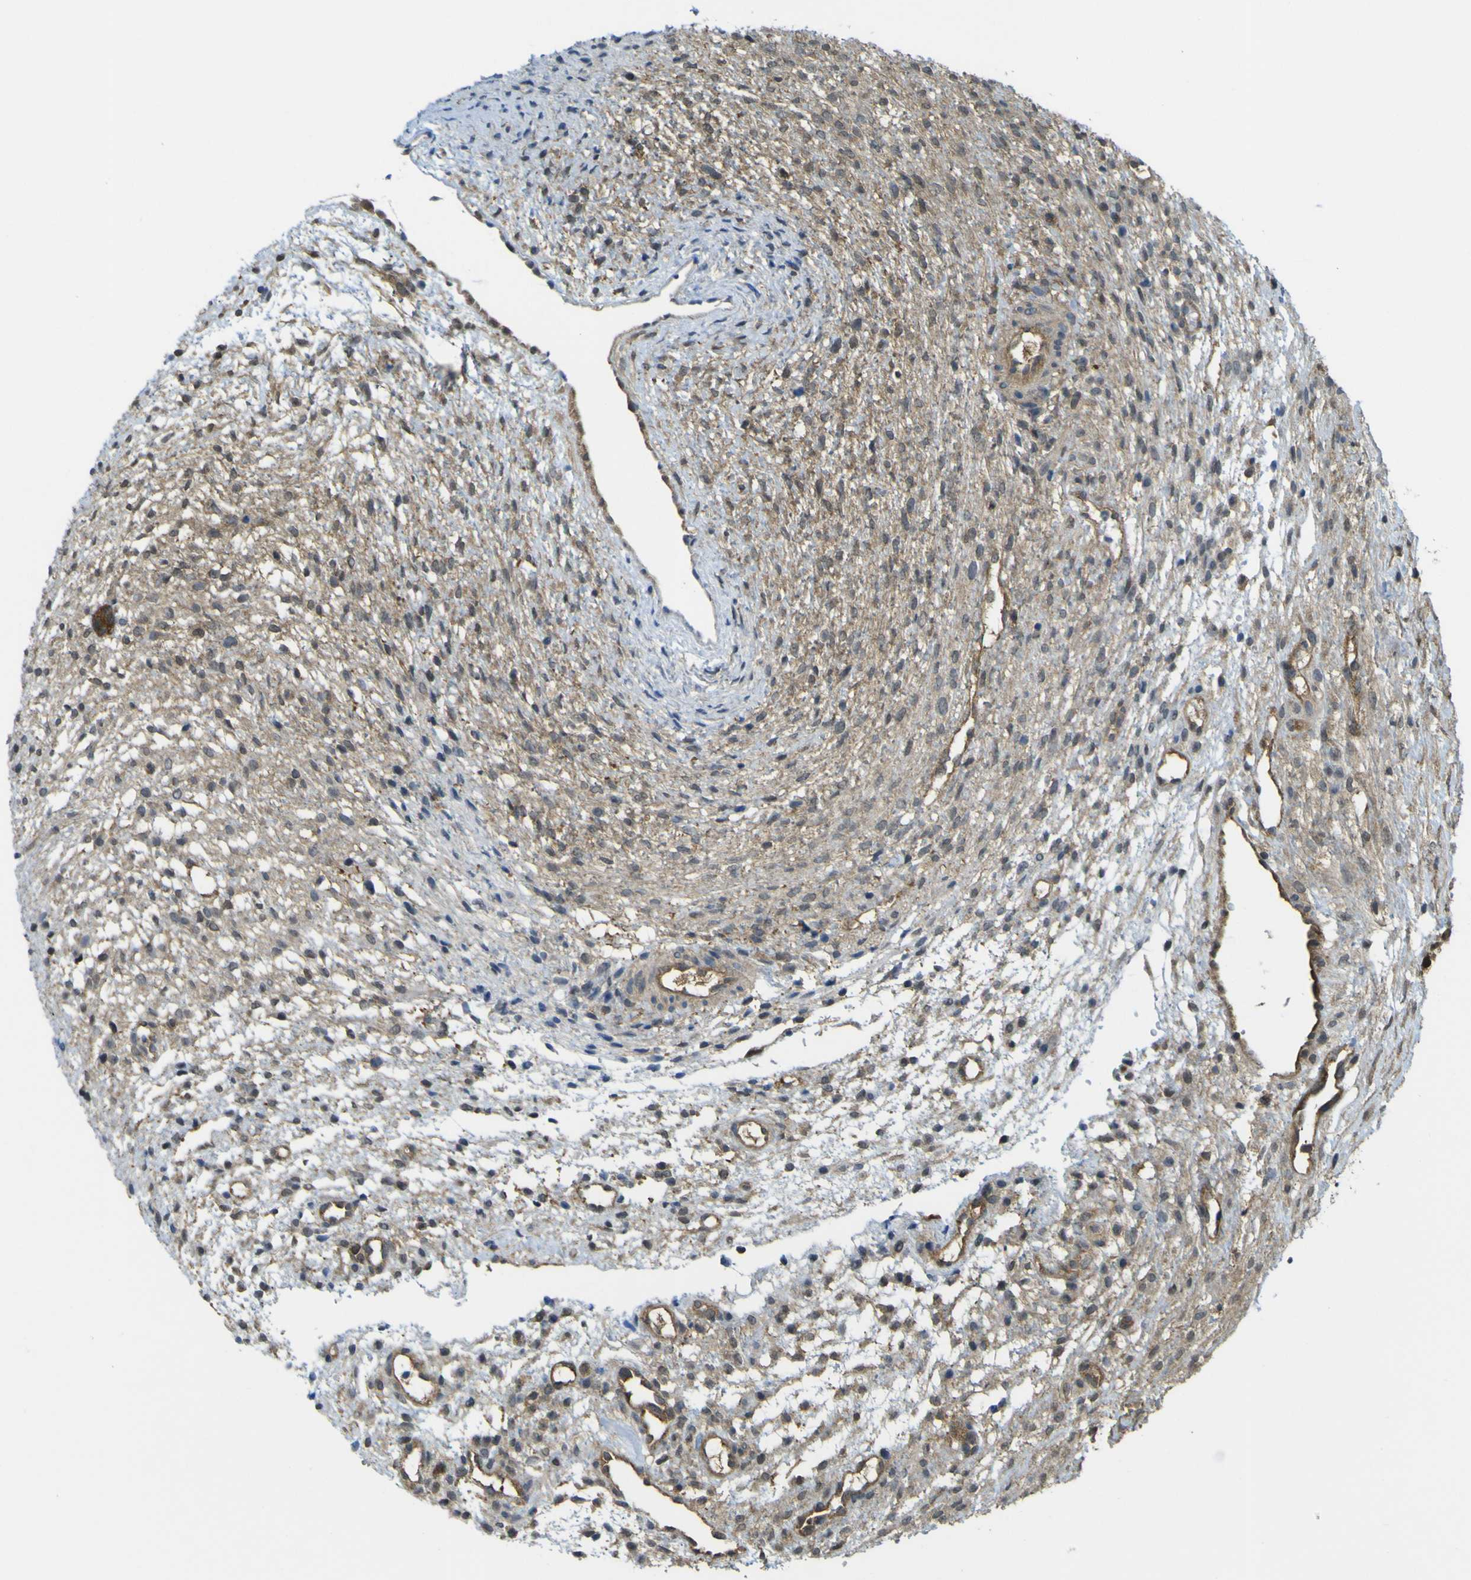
{"staining": {"intensity": "moderate", "quantity": ">75%", "location": "cytoplasmic/membranous"}, "tissue": "ovary", "cell_type": "Ovarian stroma cells", "image_type": "normal", "snomed": [{"axis": "morphology", "description": "Normal tissue, NOS"}, {"axis": "morphology", "description": "Cyst, NOS"}, {"axis": "topography", "description": "Ovary"}], "caption": "Protein staining exhibits moderate cytoplasmic/membranous expression in approximately >75% of ovarian stroma cells in normal ovary.", "gene": "YWHAG", "patient": {"sex": "female", "age": 18}}